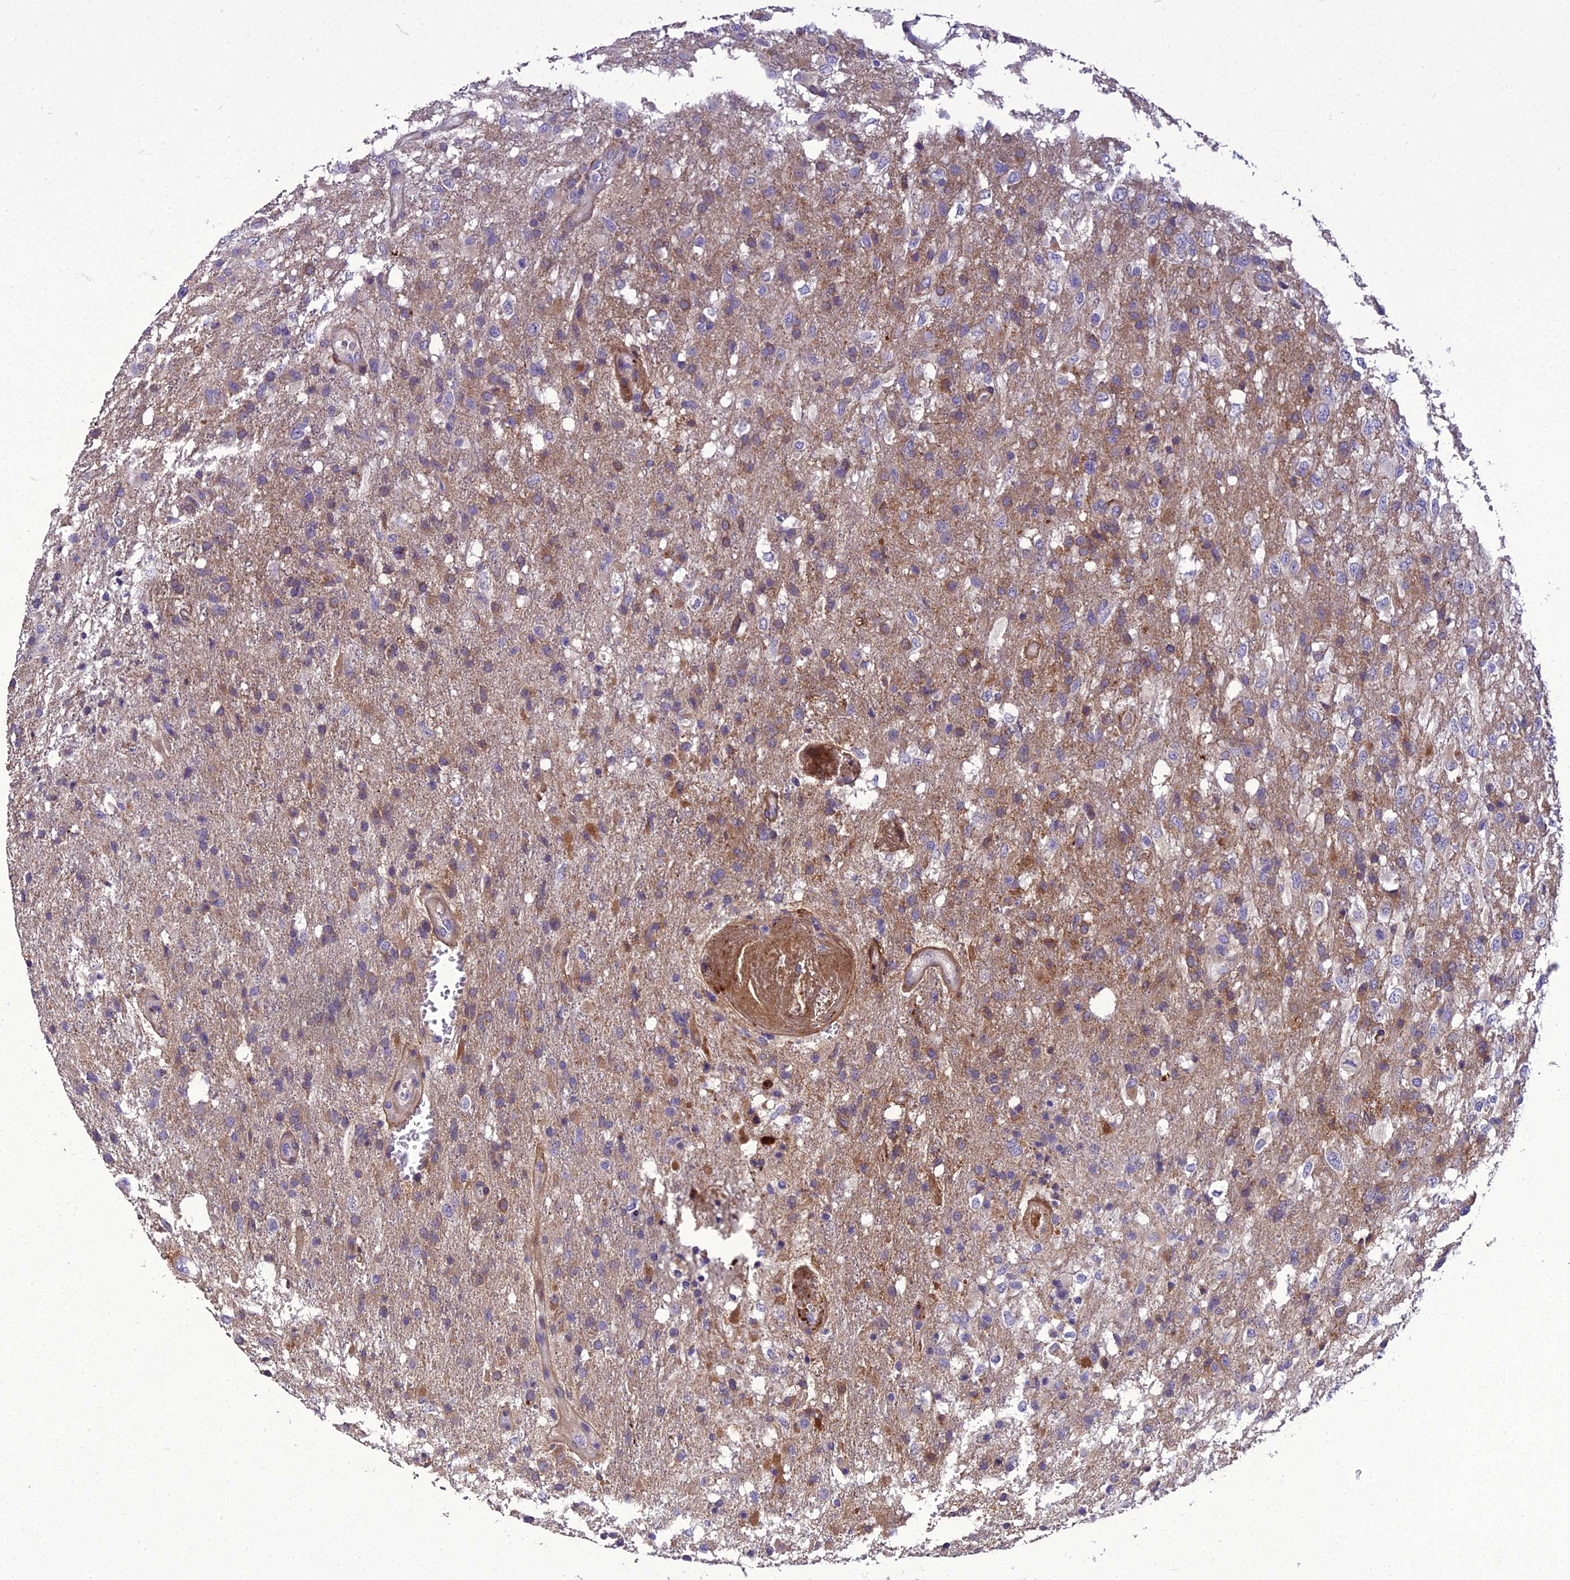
{"staining": {"intensity": "moderate", "quantity": "<25%", "location": "cytoplasmic/membranous"}, "tissue": "glioma", "cell_type": "Tumor cells", "image_type": "cancer", "snomed": [{"axis": "morphology", "description": "Glioma, malignant, High grade"}, {"axis": "topography", "description": "Brain"}], "caption": "DAB immunohistochemical staining of glioma exhibits moderate cytoplasmic/membranous protein expression in approximately <25% of tumor cells. The staining was performed using DAB, with brown indicating positive protein expression. Nuclei are stained blue with hematoxylin.", "gene": "ADIPOR2", "patient": {"sex": "female", "age": 74}}